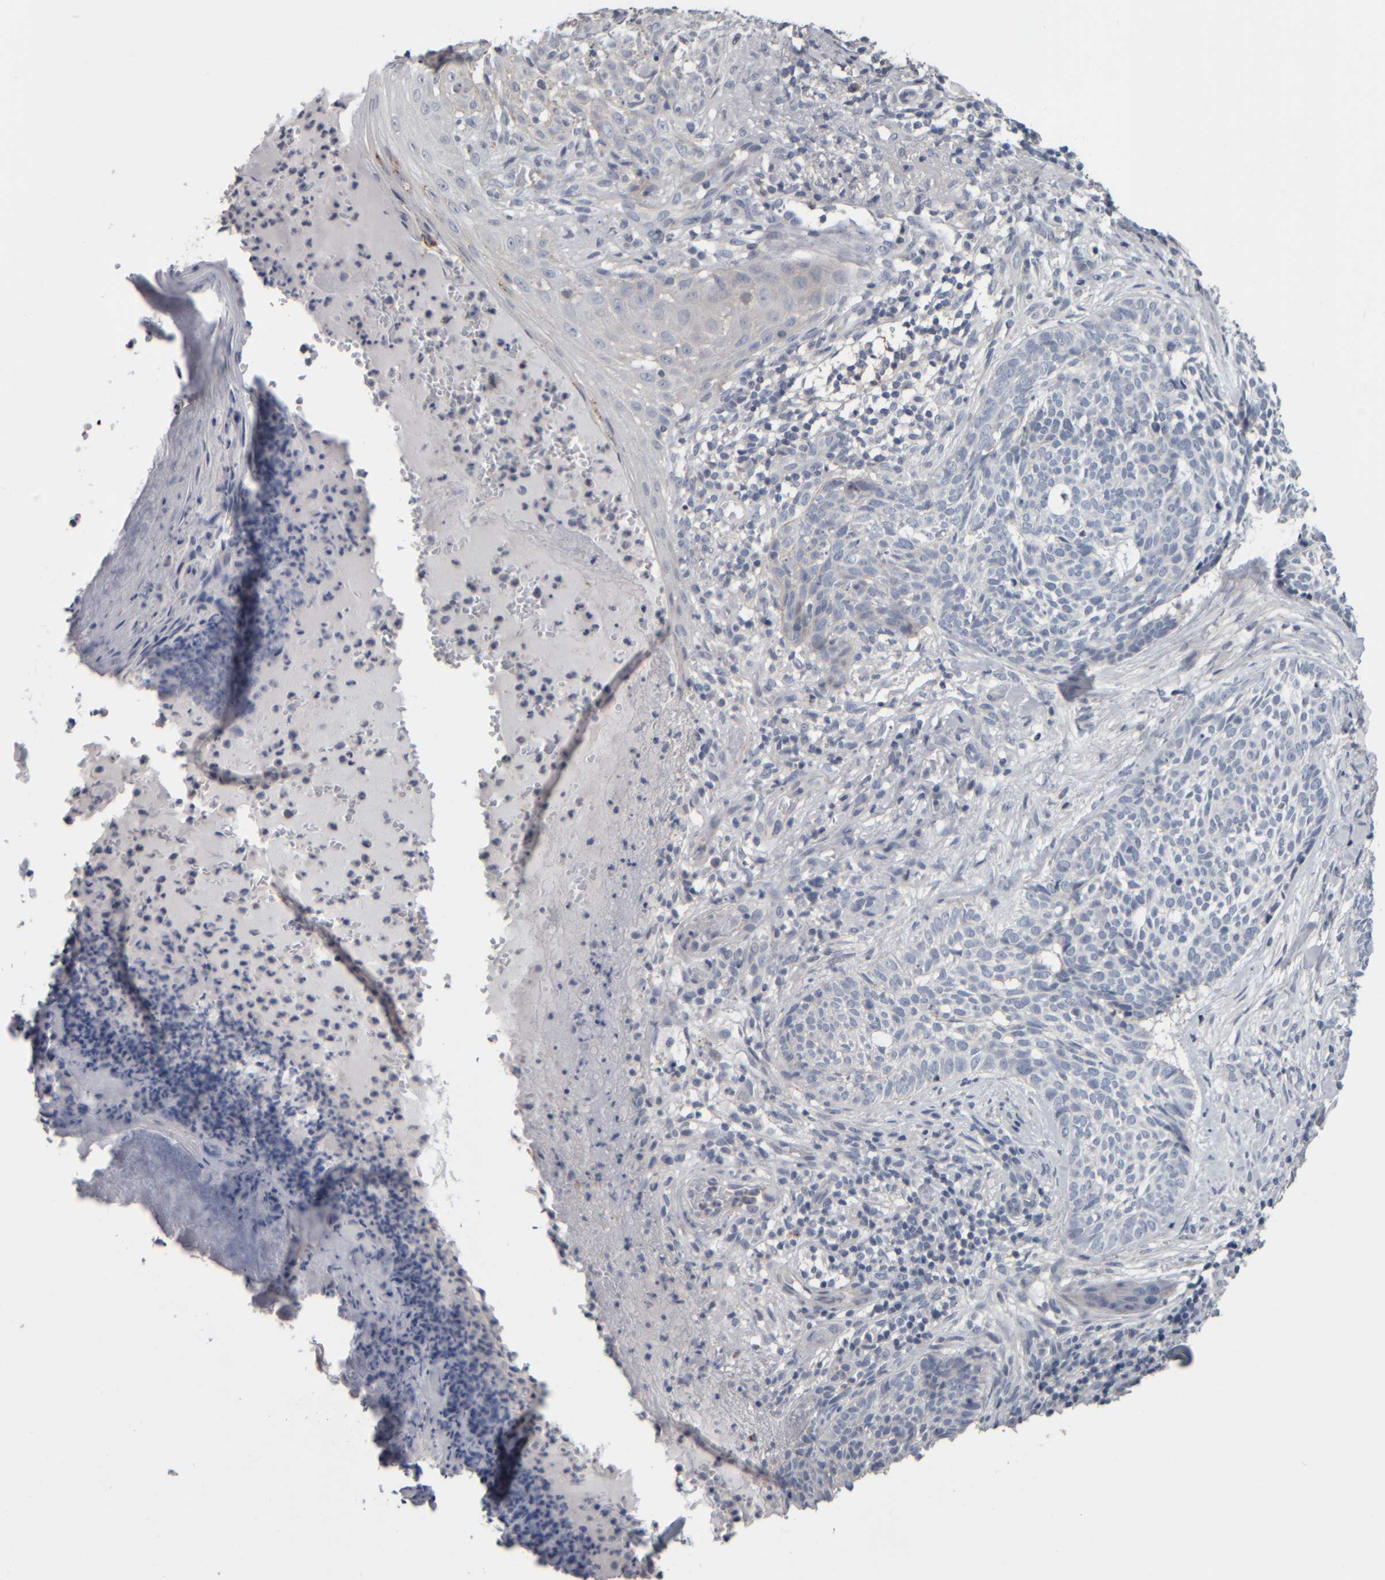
{"staining": {"intensity": "negative", "quantity": "none", "location": "none"}, "tissue": "skin cancer", "cell_type": "Tumor cells", "image_type": "cancer", "snomed": [{"axis": "morphology", "description": "Normal tissue, NOS"}, {"axis": "morphology", "description": "Basal cell carcinoma"}, {"axis": "topography", "description": "Skin"}], "caption": "Human skin basal cell carcinoma stained for a protein using IHC exhibits no staining in tumor cells.", "gene": "CAVIN4", "patient": {"sex": "male", "age": 67}}